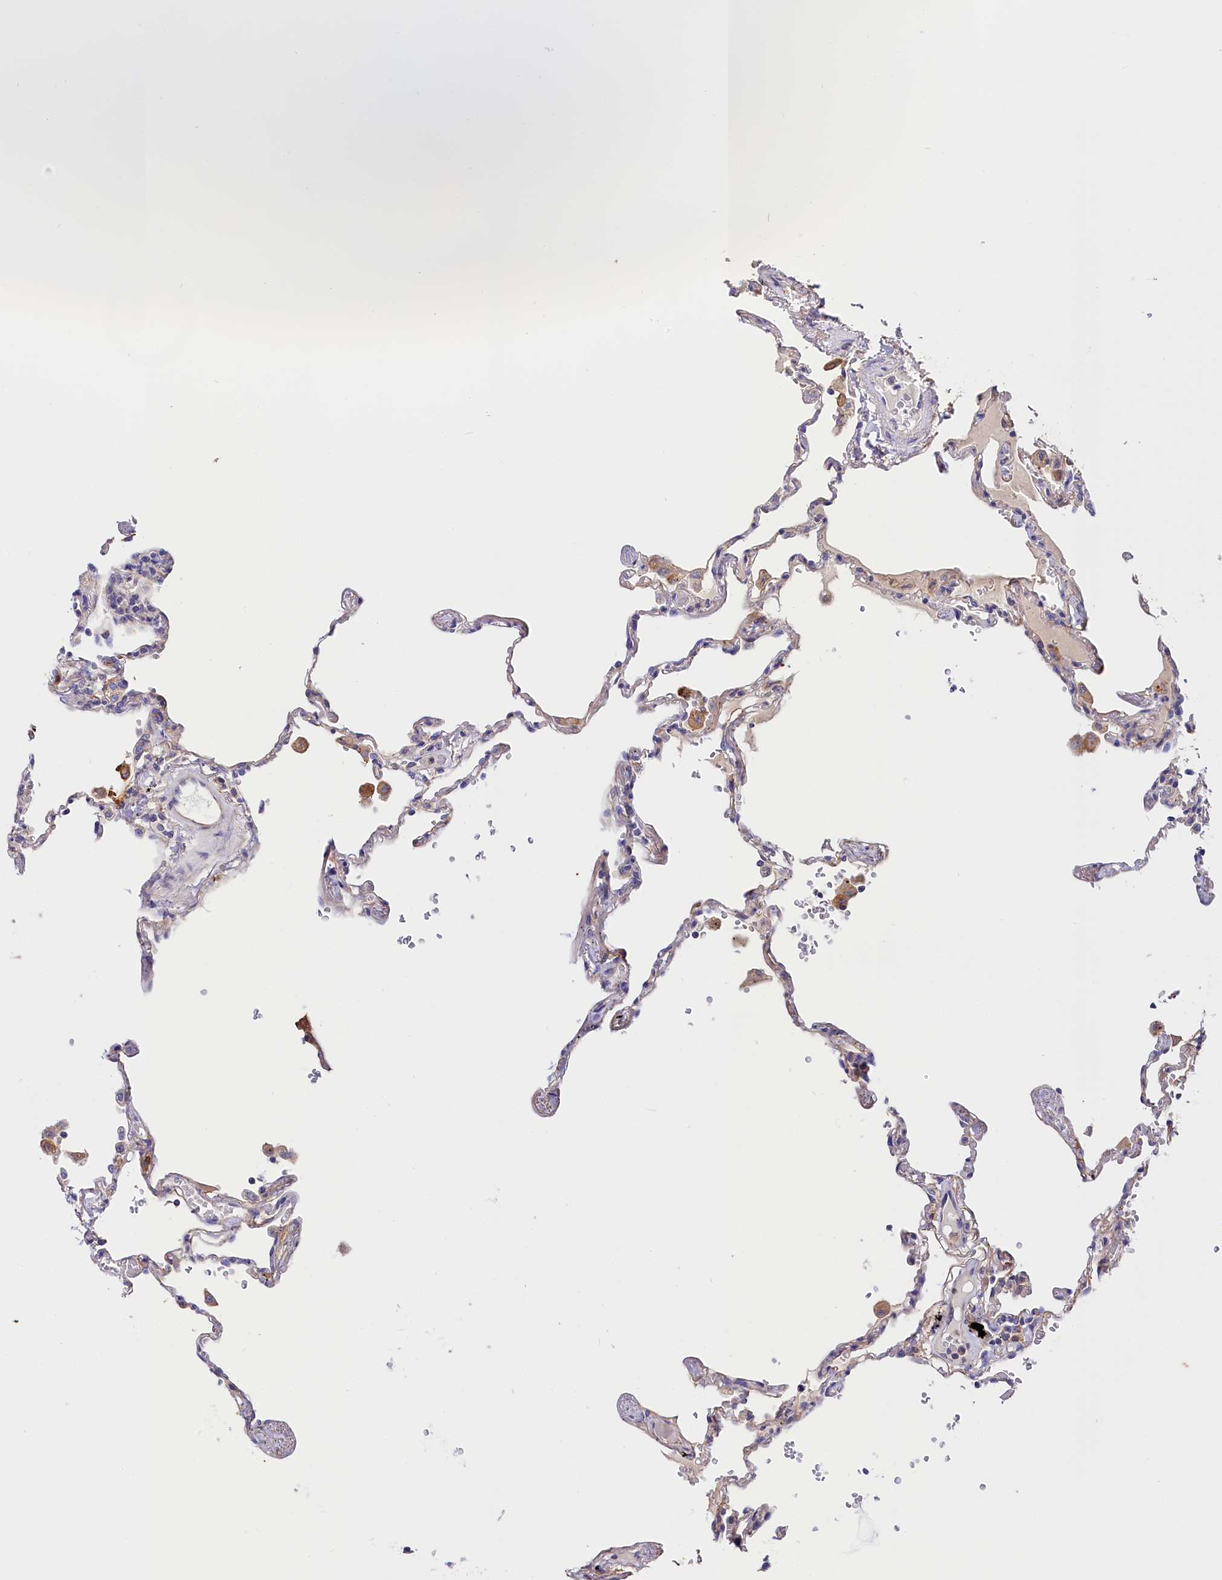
{"staining": {"intensity": "negative", "quantity": "none", "location": "none"}, "tissue": "lung", "cell_type": "Alveolar cells", "image_type": "normal", "snomed": [{"axis": "morphology", "description": "Normal tissue, NOS"}, {"axis": "topography", "description": "Lung"}], "caption": "This is a image of immunohistochemistry staining of benign lung, which shows no positivity in alveolar cells.", "gene": "KATNB1", "patient": {"sex": "female", "age": 67}}